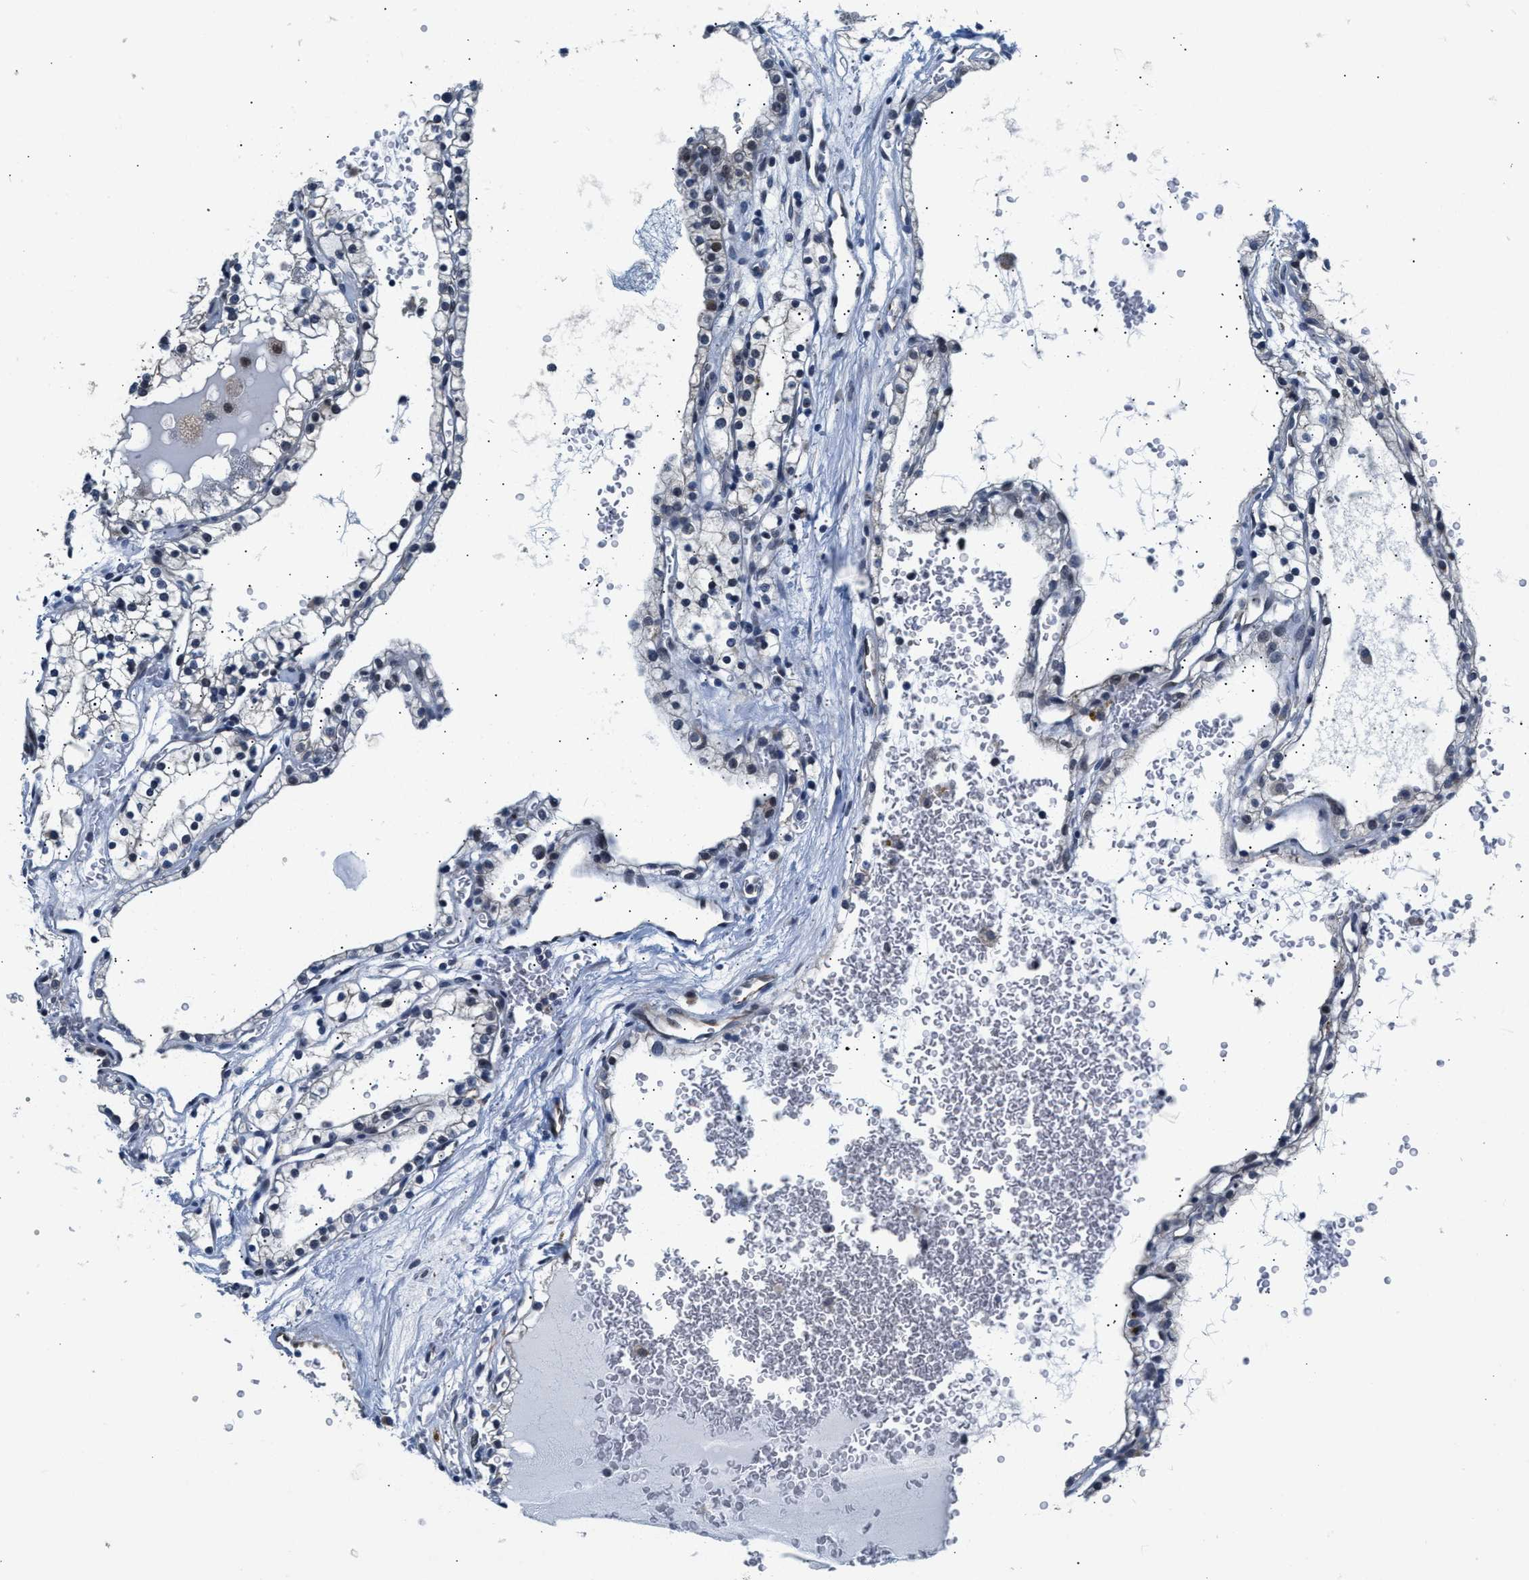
{"staining": {"intensity": "negative", "quantity": "none", "location": "none"}, "tissue": "renal cancer", "cell_type": "Tumor cells", "image_type": "cancer", "snomed": [{"axis": "morphology", "description": "Adenocarcinoma, NOS"}, {"axis": "topography", "description": "Kidney"}], "caption": "Protein analysis of renal adenocarcinoma shows no significant staining in tumor cells.", "gene": "PPM1H", "patient": {"sex": "female", "age": 41}}